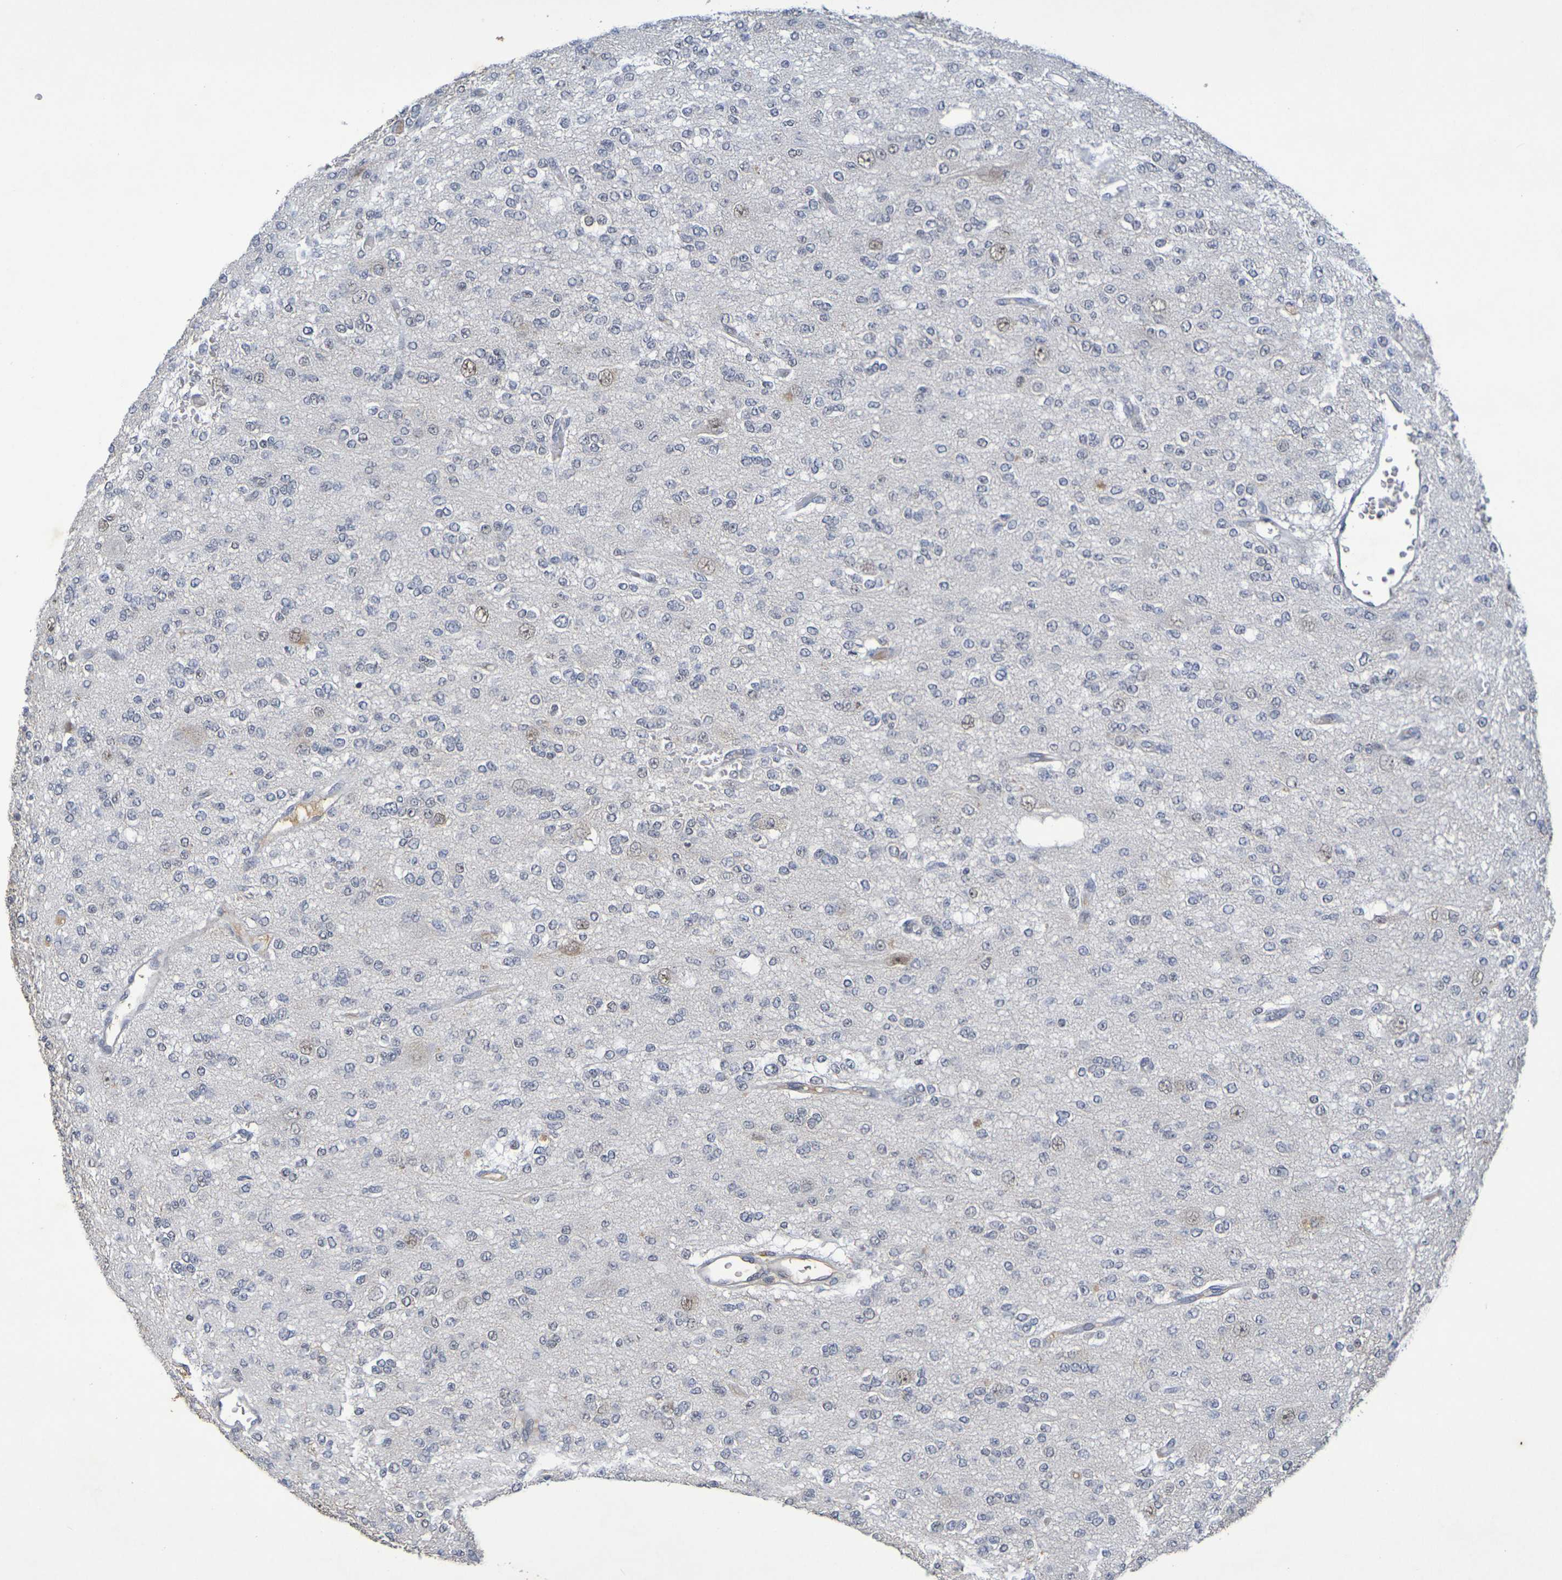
{"staining": {"intensity": "moderate", "quantity": "<25%", "location": "nuclear"}, "tissue": "glioma", "cell_type": "Tumor cells", "image_type": "cancer", "snomed": [{"axis": "morphology", "description": "Glioma, malignant, Low grade"}, {"axis": "topography", "description": "Brain"}], "caption": "Tumor cells show low levels of moderate nuclear expression in approximately <25% of cells in human malignant low-grade glioma.", "gene": "TERF2", "patient": {"sex": "male", "age": 38}}